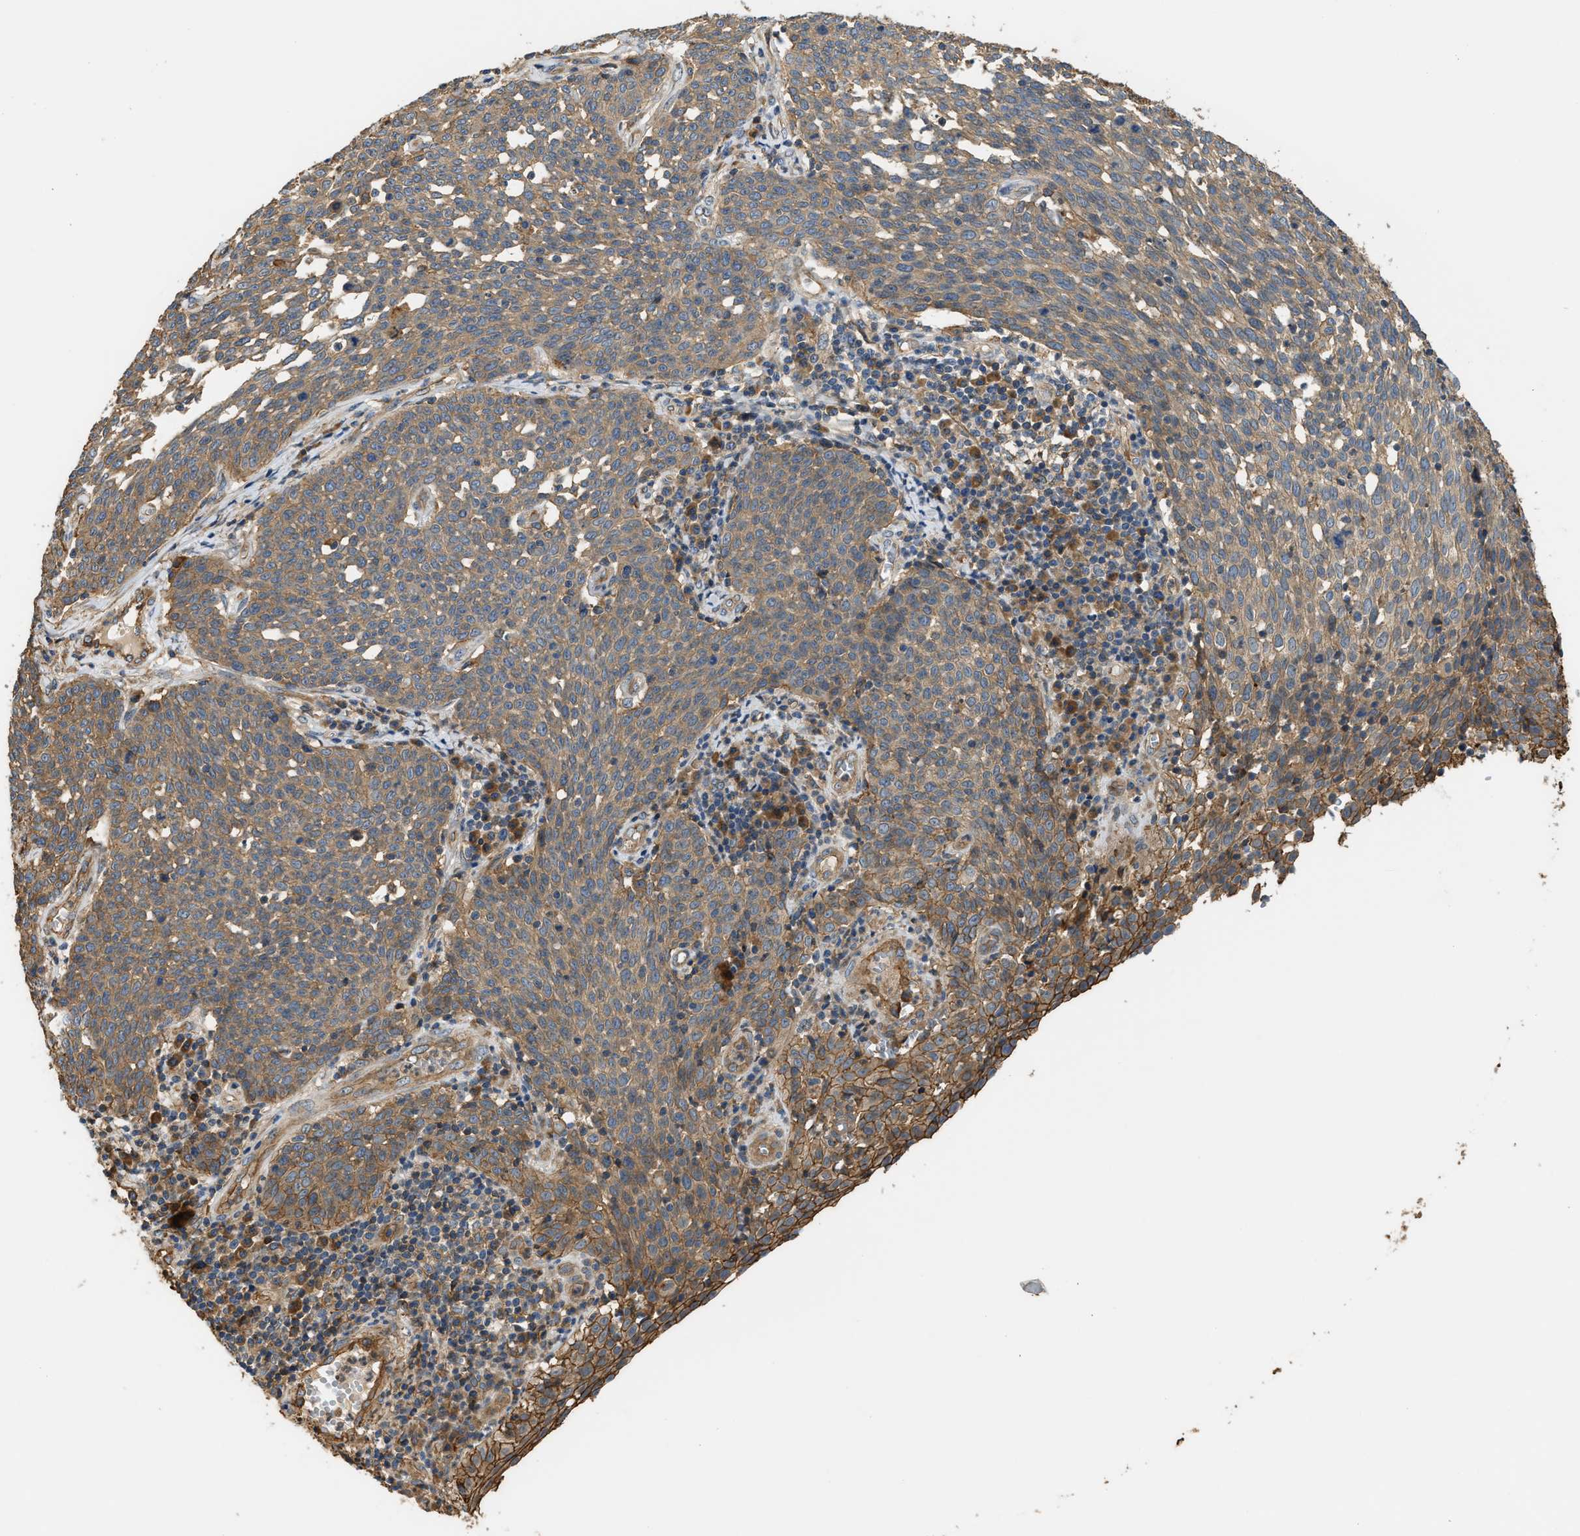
{"staining": {"intensity": "moderate", "quantity": ">75%", "location": "cytoplasmic/membranous"}, "tissue": "cervical cancer", "cell_type": "Tumor cells", "image_type": "cancer", "snomed": [{"axis": "morphology", "description": "Squamous cell carcinoma, NOS"}, {"axis": "topography", "description": "Cervix"}], "caption": "IHC image of human cervical squamous cell carcinoma stained for a protein (brown), which reveals medium levels of moderate cytoplasmic/membranous positivity in about >75% of tumor cells.", "gene": "DDHD2", "patient": {"sex": "female", "age": 34}}